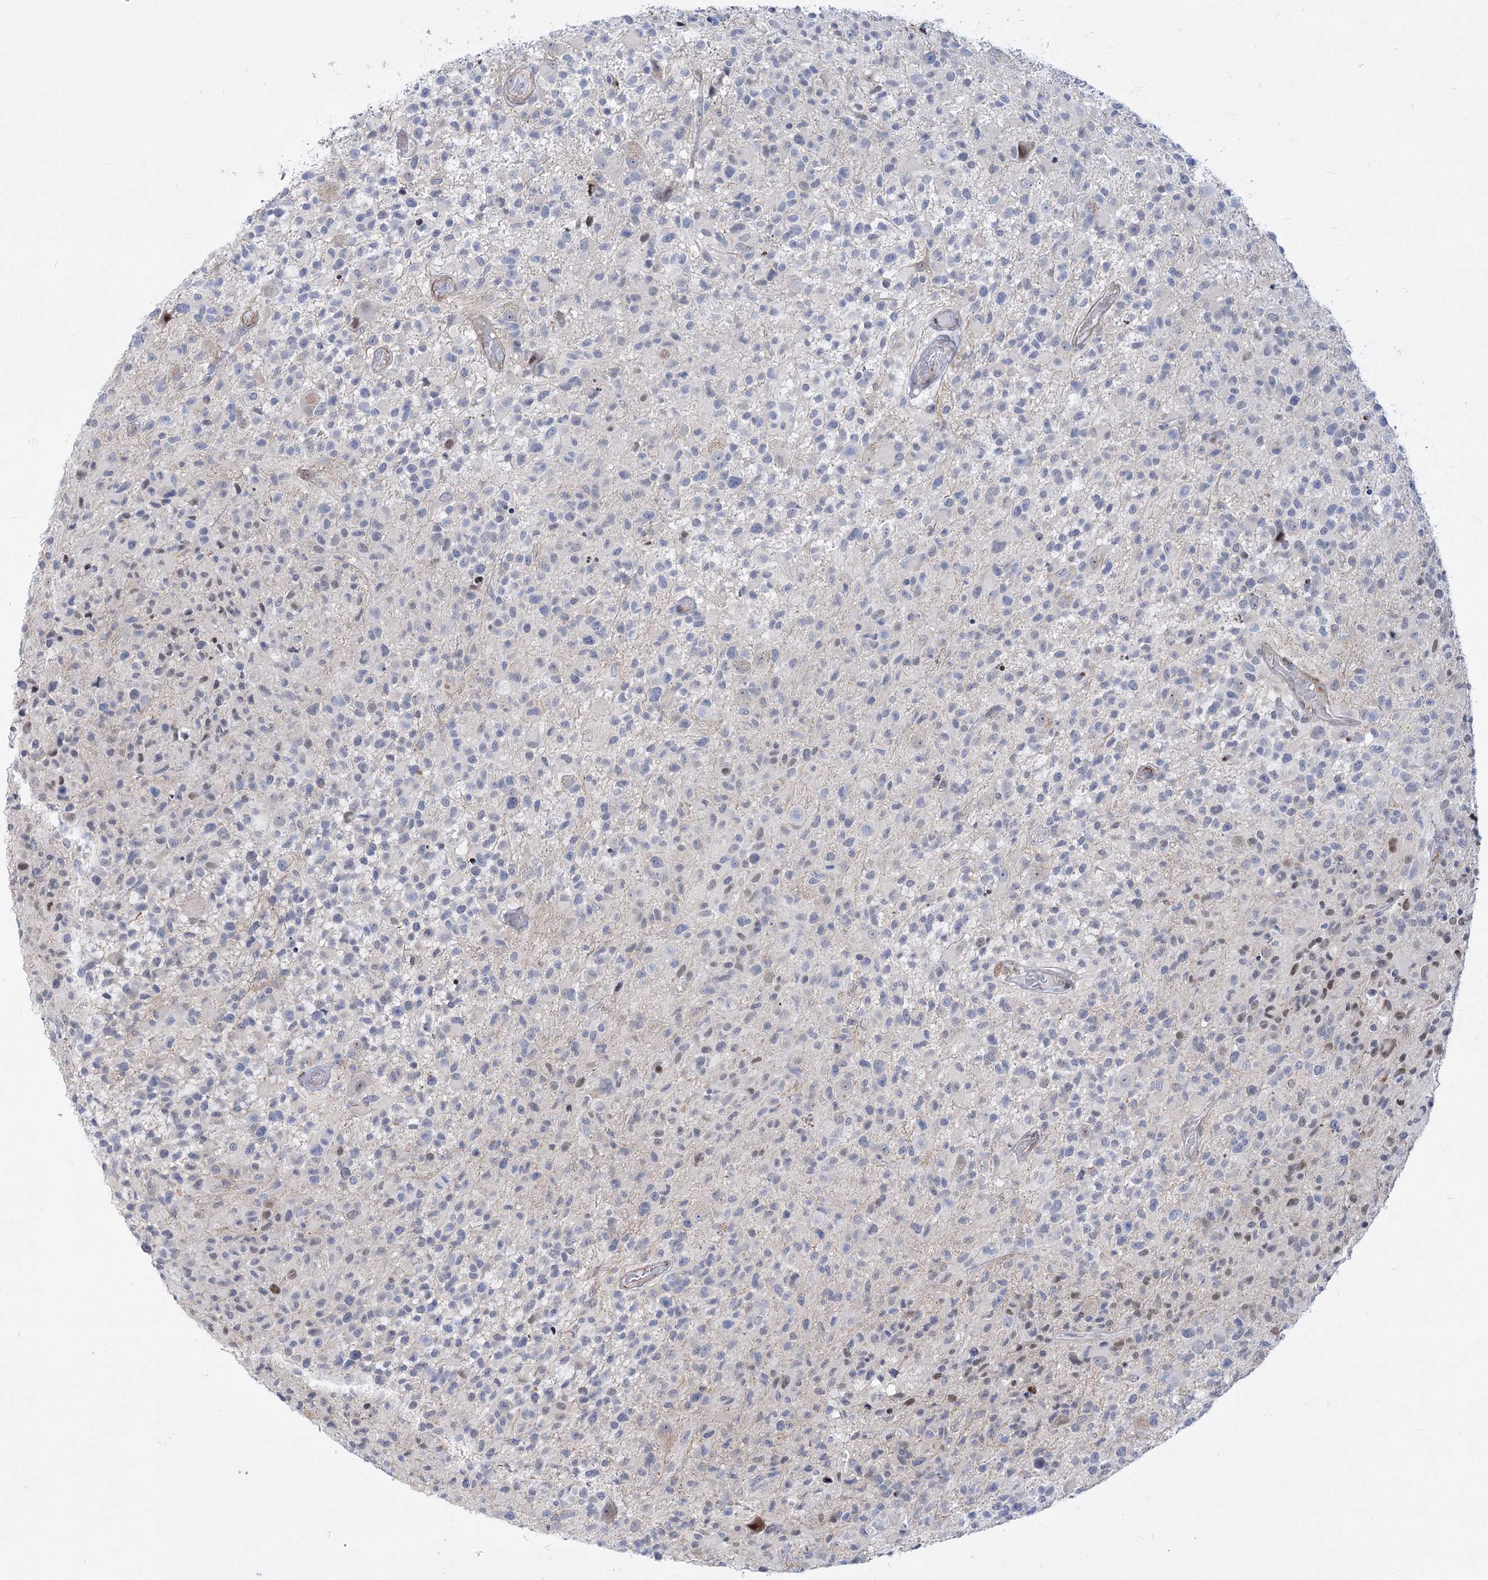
{"staining": {"intensity": "negative", "quantity": "none", "location": "none"}, "tissue": "glioma", "cell_type": "Tumor cells", "image_type": "cancer", "snomed": [{"axis": "morphology", "description": "Glioma, malignant, High grade"}, {"axis": "morphology", "description": "Glioblastoma, NOS"}, {"axis": "topography", "description": "Brain"}], "caption": "Image shows no protein positivity in tumor cells of malignant high-grade glioma tissue.", "gene": "ARSI", "patient": {"sex": "male", "age": 60}}